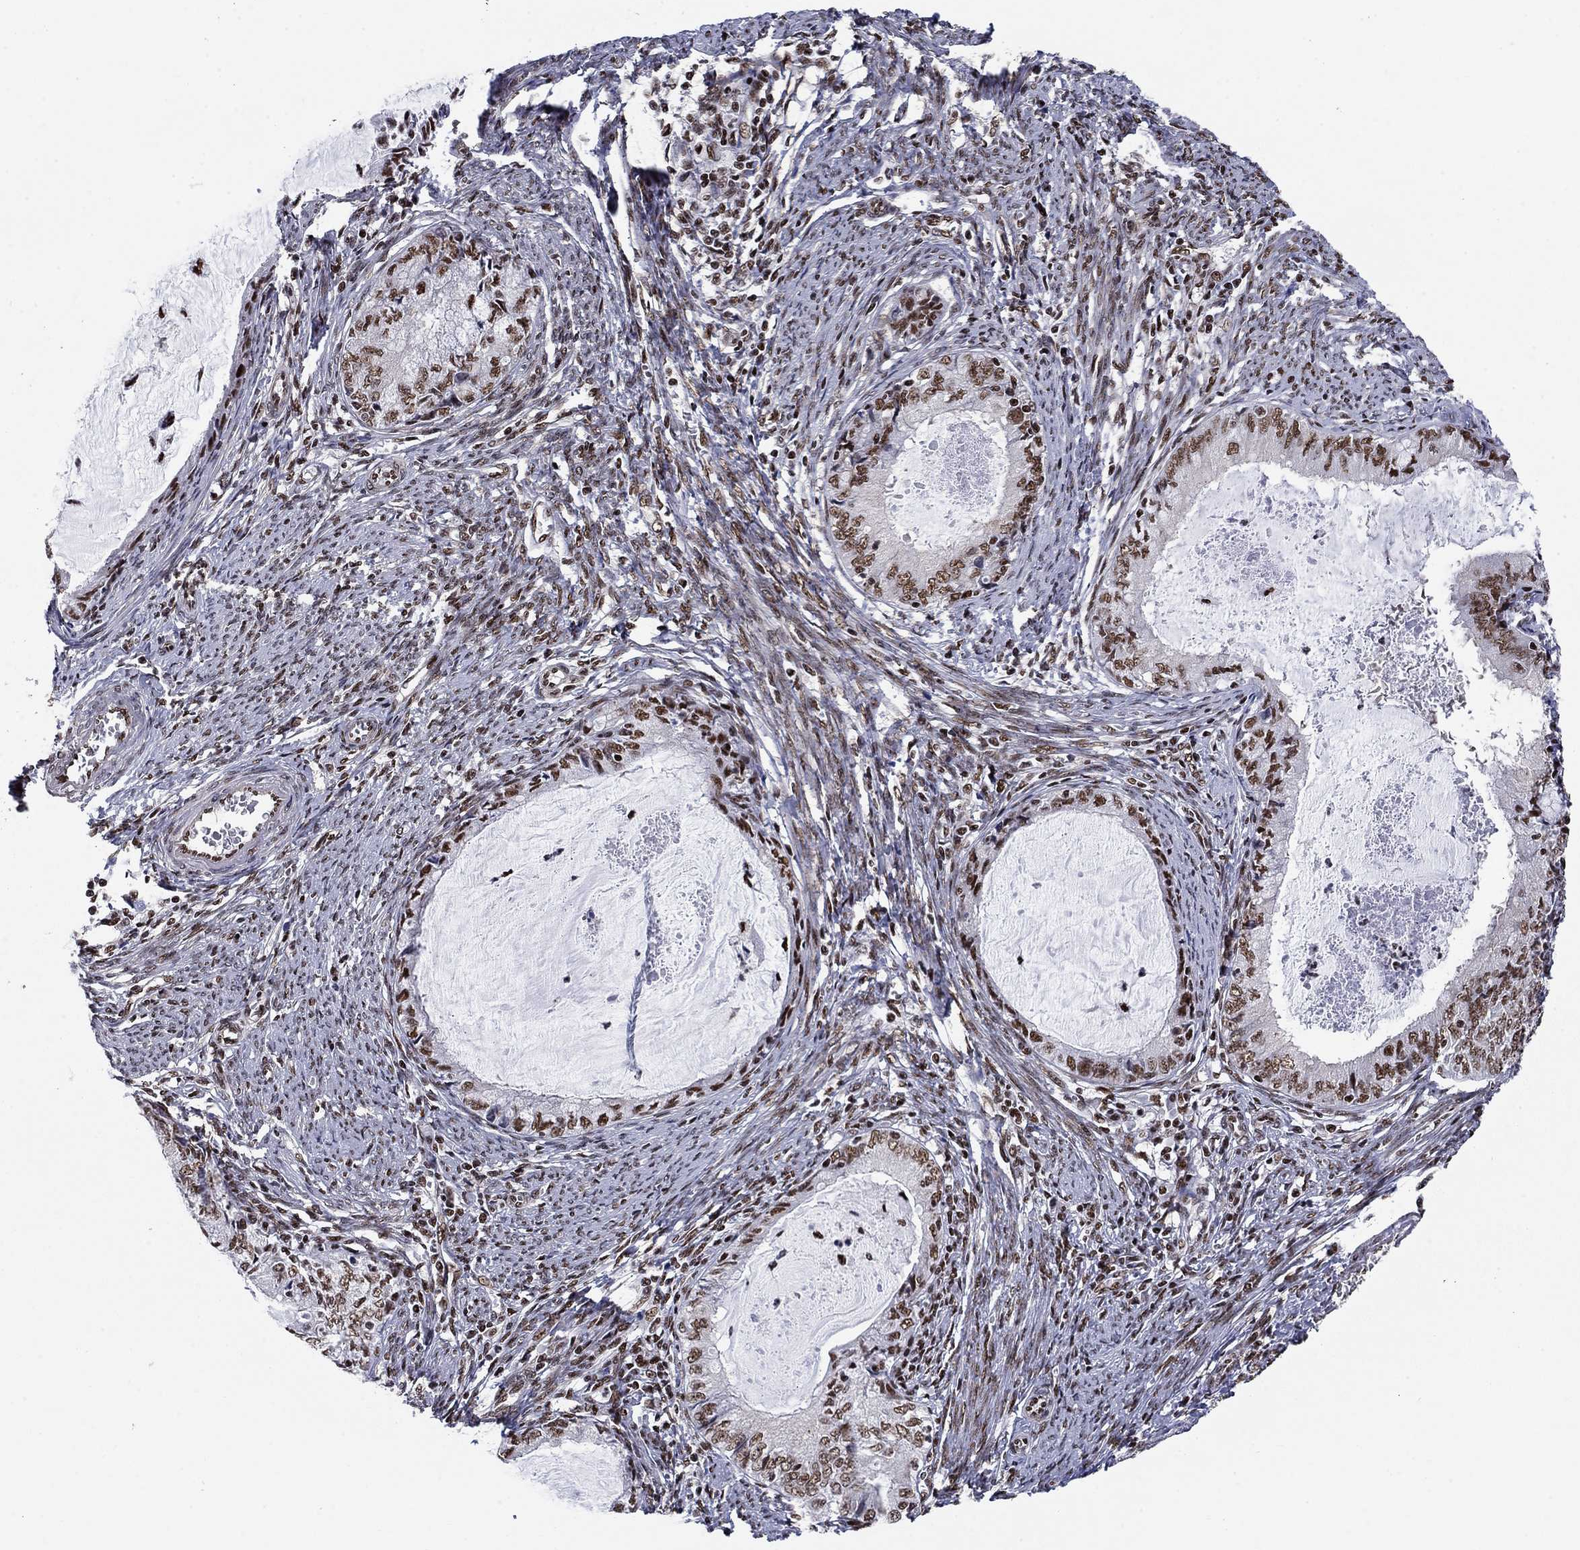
{"staining": {"intensity": "strong", "quantity": "25%-75%", "location": "nuclear"}, "tissue": "endometrial cancer", "cell_type": "Tumor cells", "image_type": "cancer", "snomed": [{"axis": "morphology", "description": "Adenocarcinoma, NOS"}, {"axis": "topography", "description": "Endometrium"}], "caption": "A histopathology image of adenocarcinoma (endometrial) stained for a protein demonstrates strong nuclear brown staining in tumor cells.", "gene": "RPRD1B", "patient": {"sex": "female", "age": 57}}